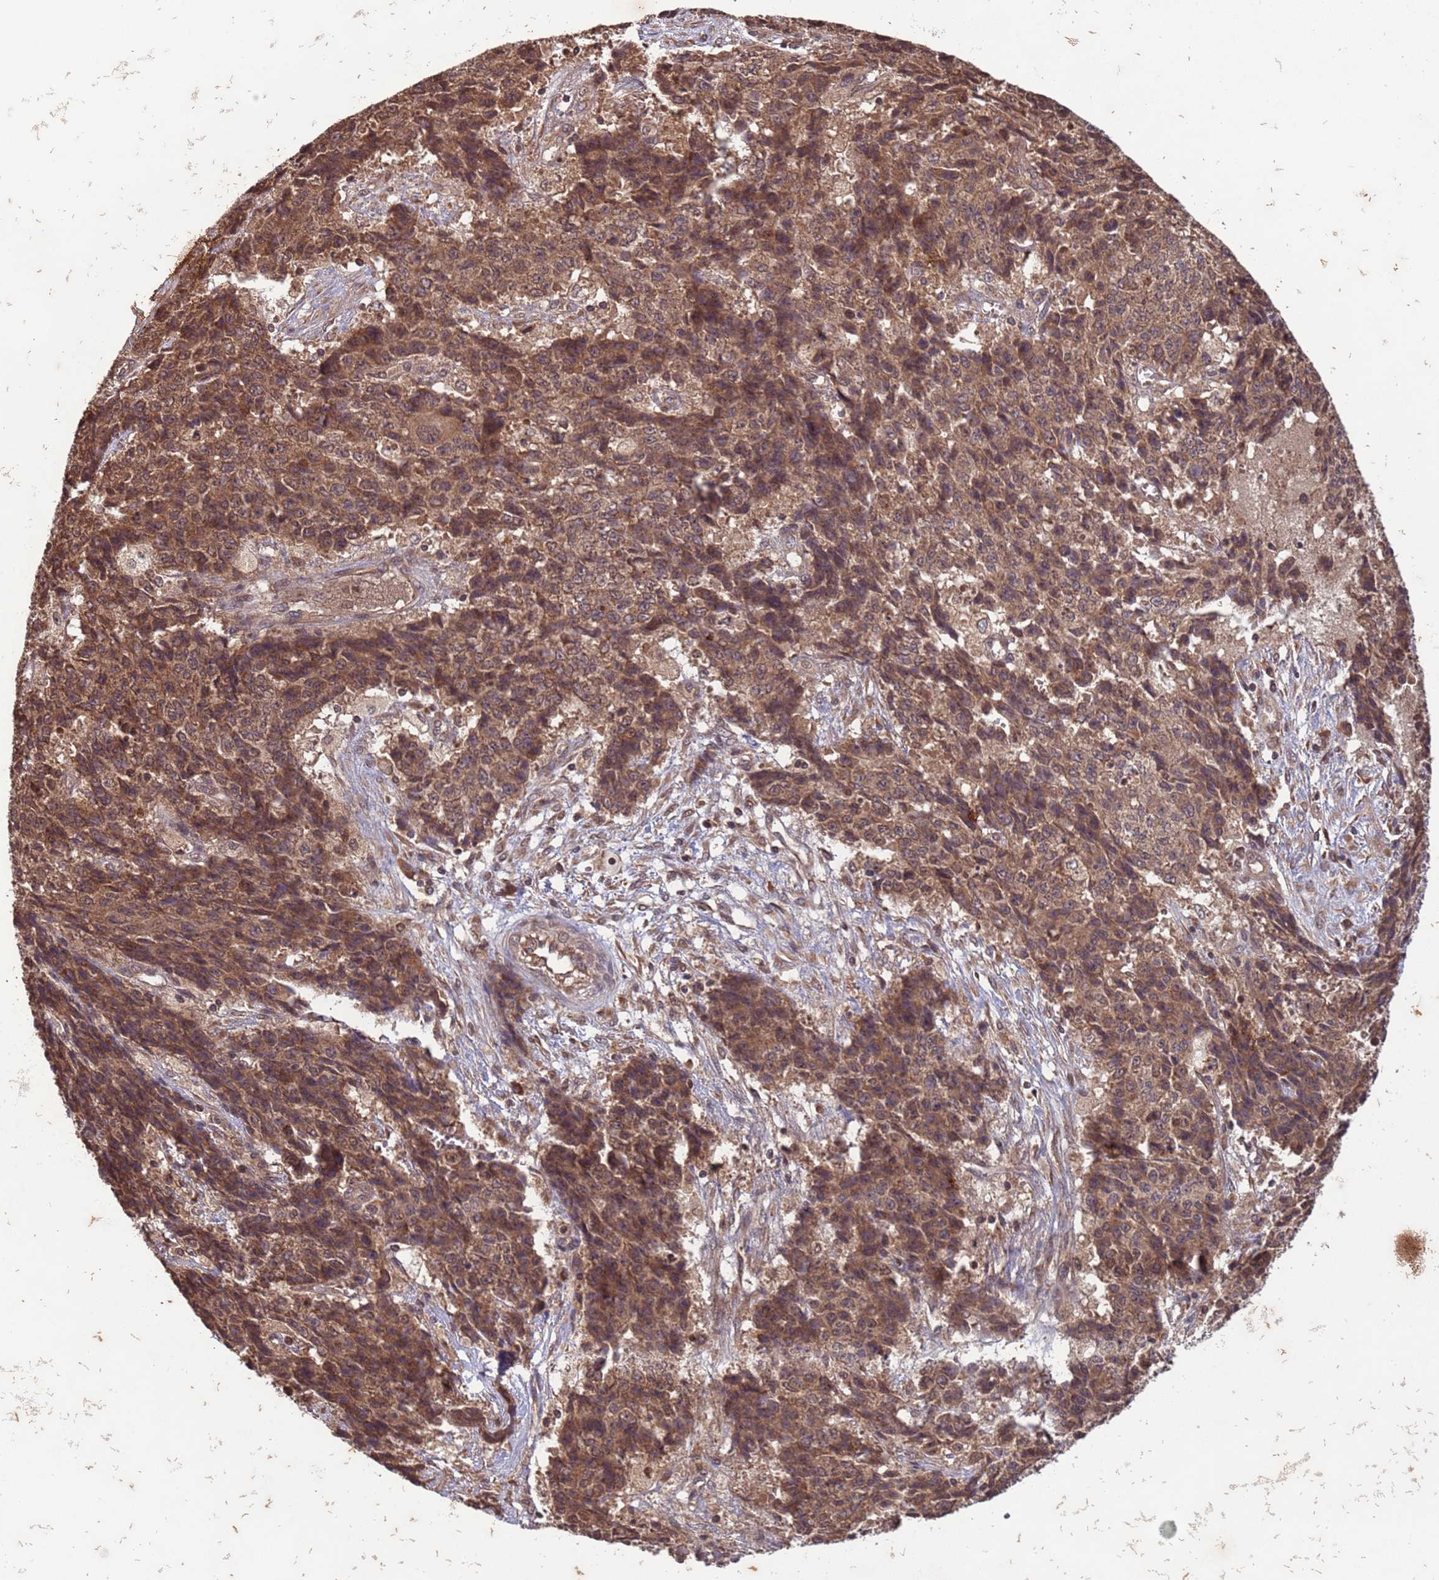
{"staining": {"intensity": "moderate", "quantity": ">75%", "location": "cytoplasmic/membranous"}, "tissue": "ovarian cancer", "cell_type": "Tumor cells", "image_type": "cancer", "snomed": [{"axis": "morphology", "description": "Carcinoma, endometroid"}, {"axis": "topography", "description": "Ovary"}], "caption": "Protein expression analysis of human ovarian cancer (endometroid carcinoma) reveals moderate cytoplasmic/membranous staining in about >75% of tumor cells.", "gene": "ERI1", "patient": {"sex": "female", "age": 42}}